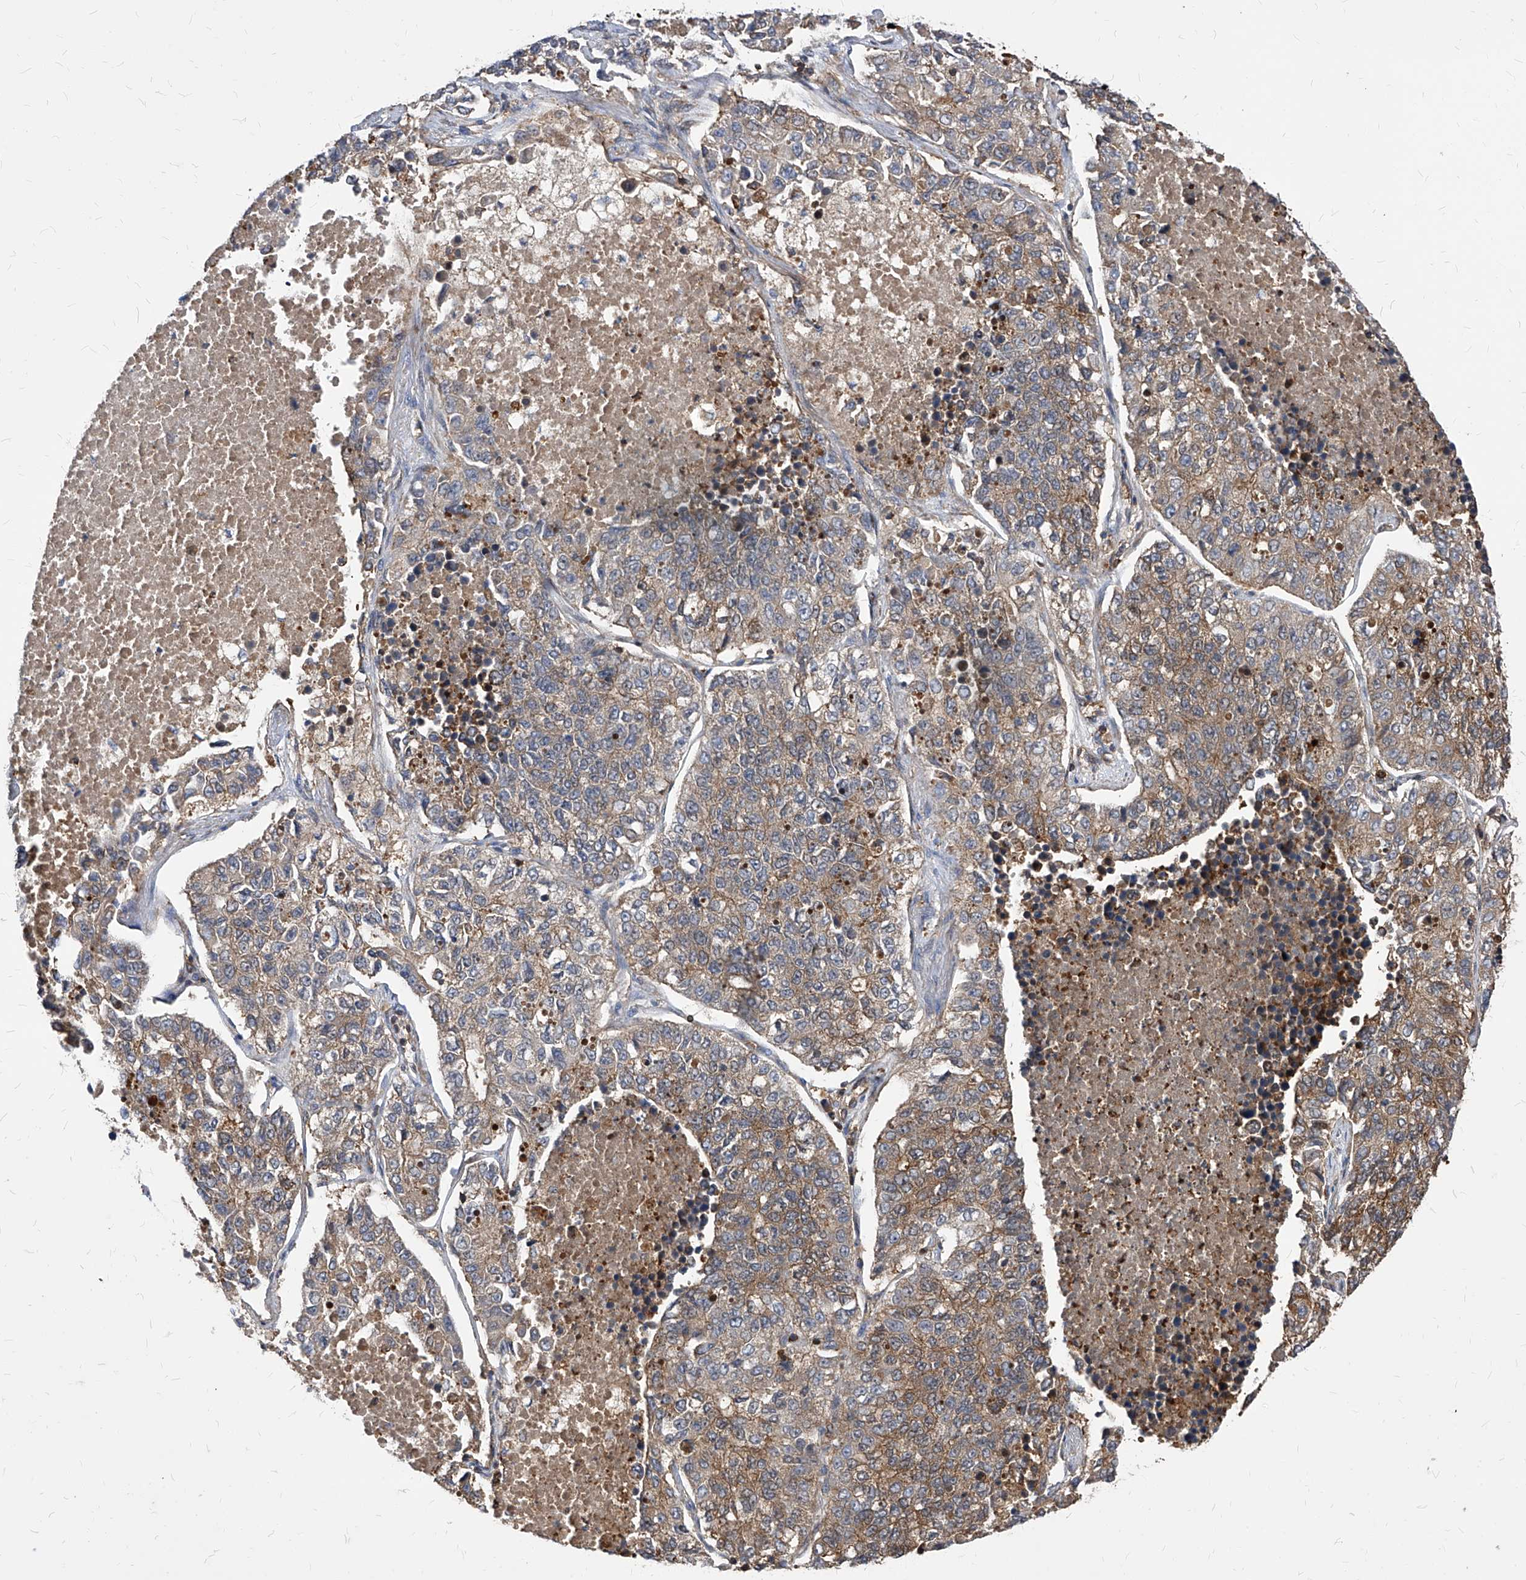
{"staining": {"intensity": "weak", "quantity": "25%-75%", "location": "cytoplasmic/membranous"}, "tissue": "lung cancer", "cell_type": "Tumor cells", "image_type": "cancer", "snomed": [{"axis": "morphology", "description": "Adenocarcinoma, NOS"}, {"axis": "topography", "description": "Lung"}], "caption": "Weak cytoplasmic/membranous positivity for a protein is identified in approximately 25%-75% of tumor cells of lung cancer using immunohistochemistry.", "gene": "ABRACL", "patient": {"sex": "male", "age": 49}}